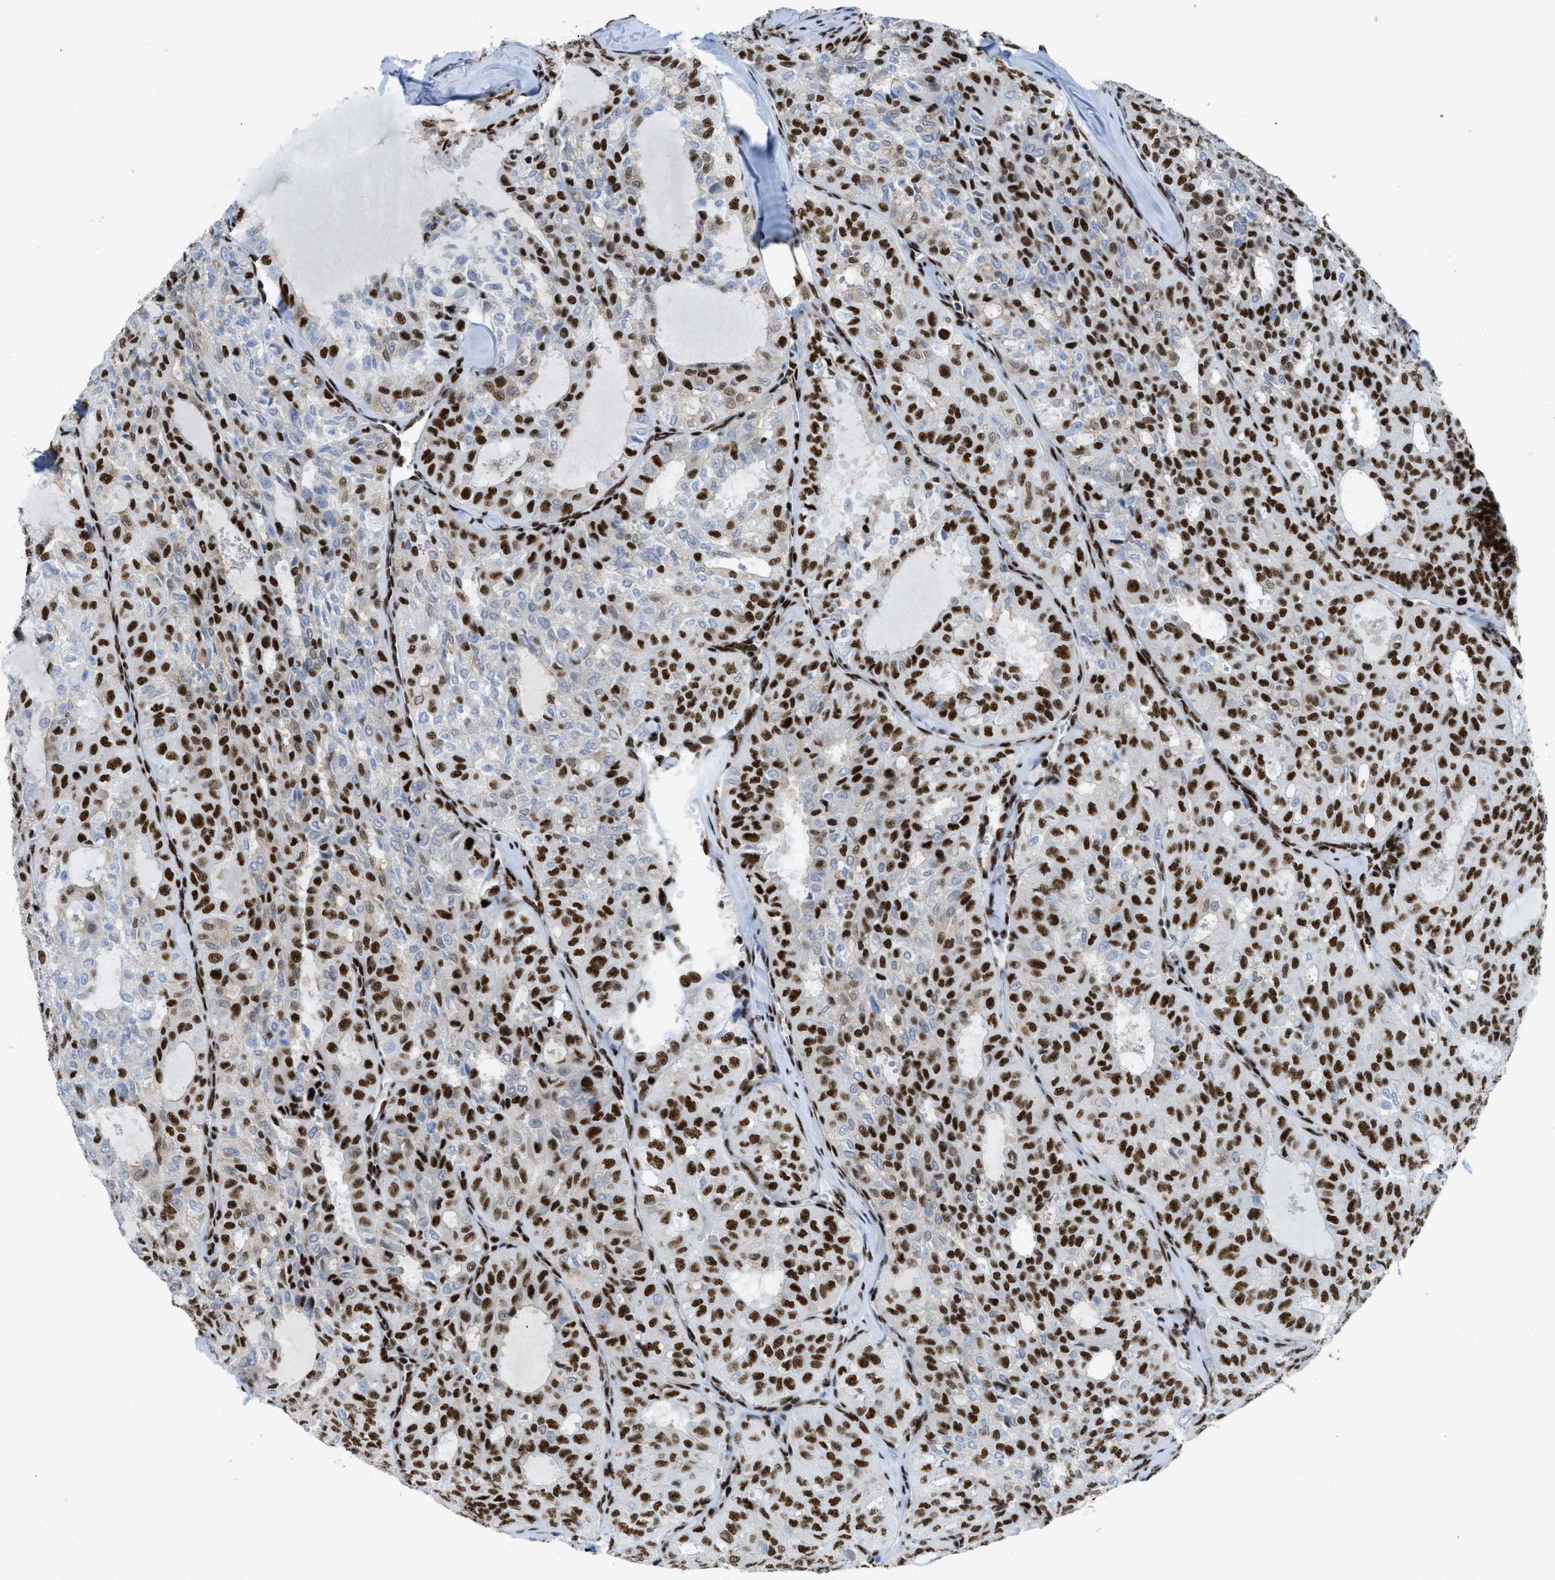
{"staining": {"intensity": "strong", "quantity": ">75%", "location": "nuclear"}, "tissue": "thyroid cancer", "cell_type": "Tumor cells", "image_type": "cancer", "snomed": [{"axis": "morphology", "description": "Follicular adenoma carcinoma, NOS"}, {"axis": "topography", "description": "Thyroid gland"}], "caption": "Follicular adenoma carcinoma (thyroid) stained with immunohistochemistry (IHC) exhibits strong nuclear staining in about >75% of tumor cells.", "gene": "ZNF207", "patient": {"sex": "male", "age": 75}}